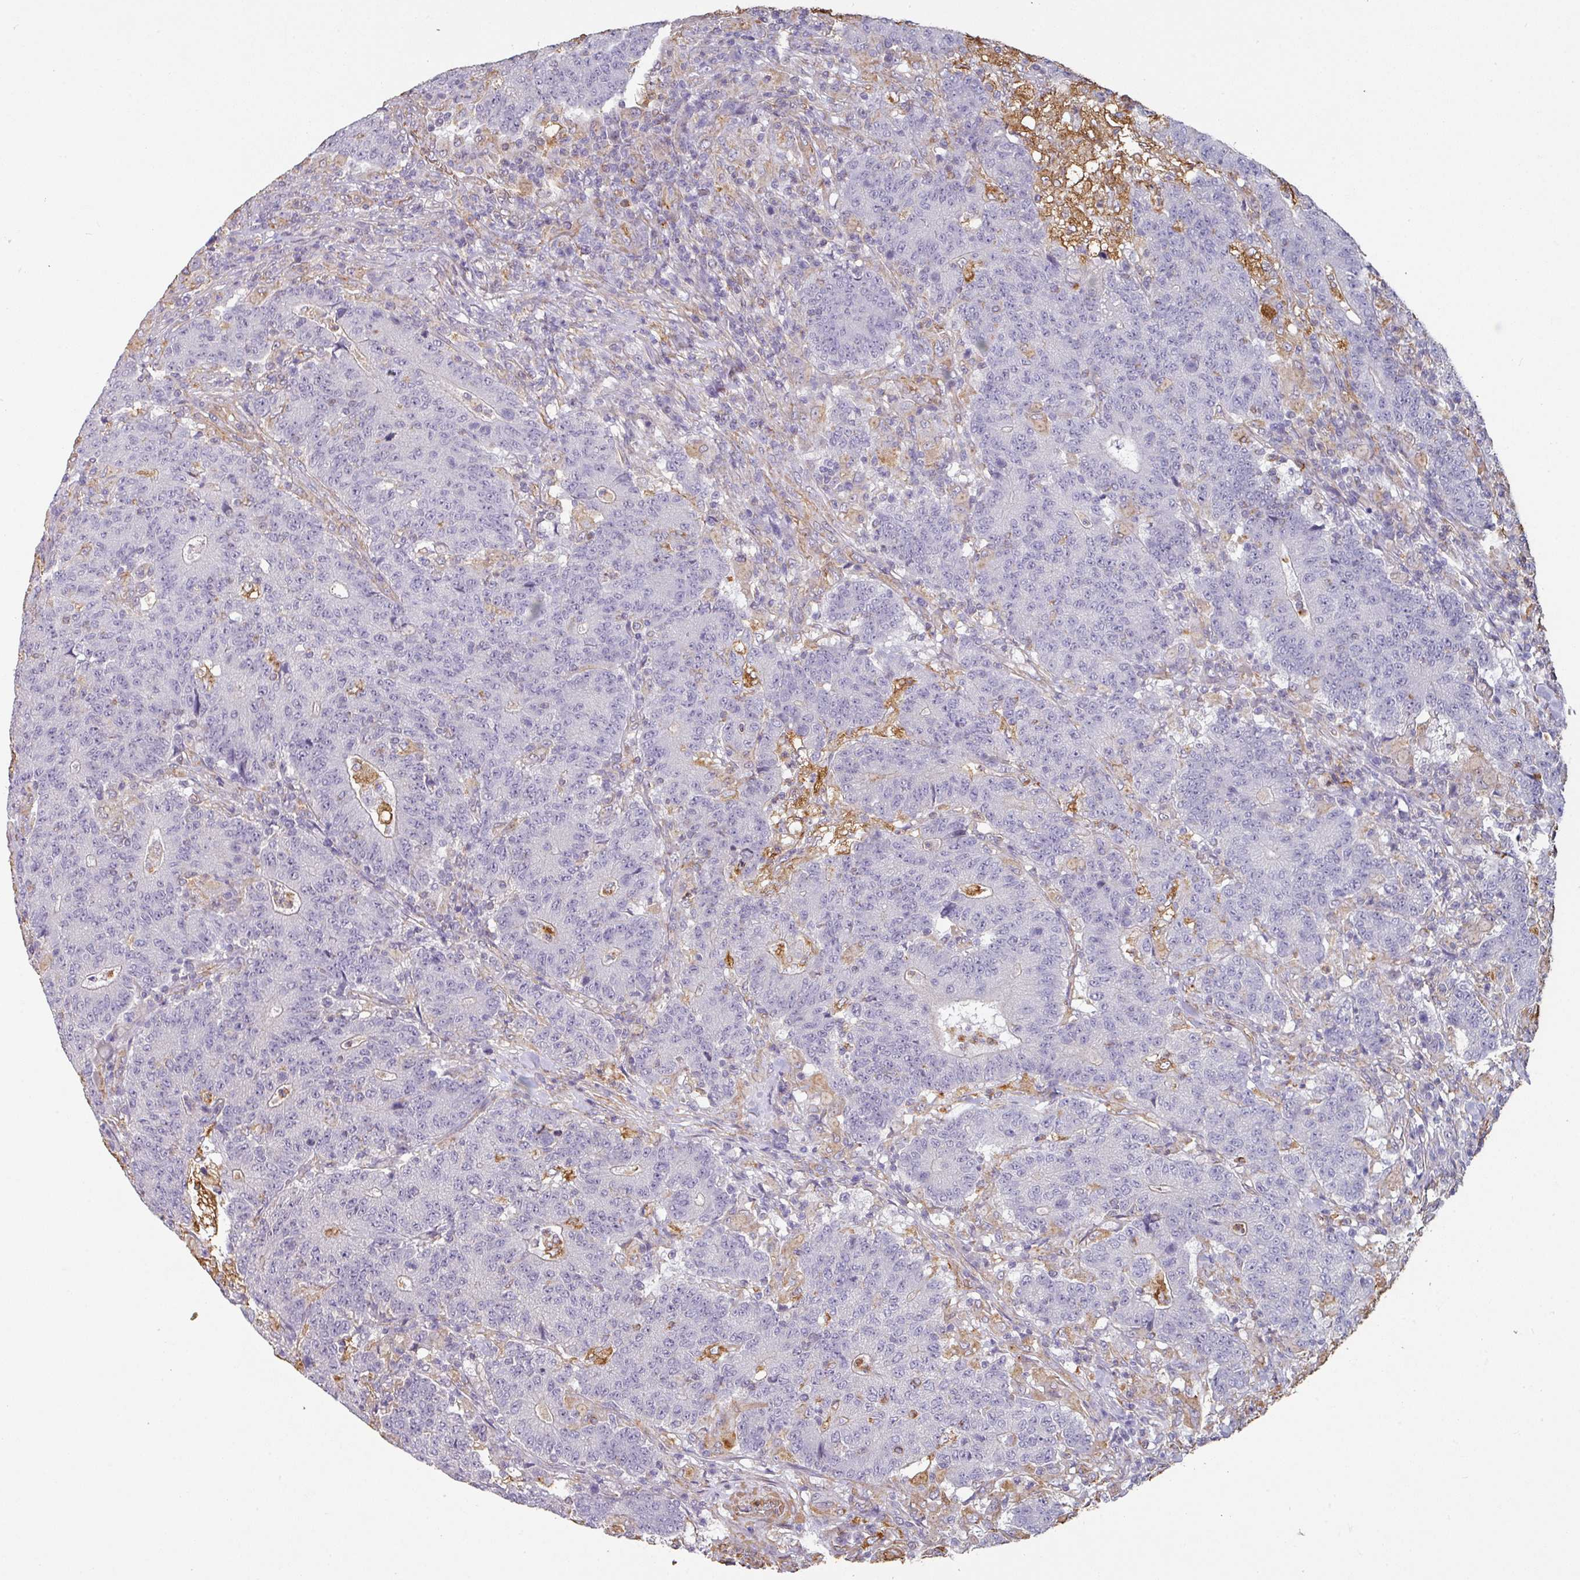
{"staining": {"intensity": "negative", "quantity": "none", "location": "none"}, "tissue": "colorectal cancer", "cell_type": "Tumor cells", "image_type": "cancer", "snomed": [{"axis": "morphology", "description": "Adenocarcinoma, NOS"}, {"axis": "topography", "description": "Colon"}], "caption": "Immunohistochemistry photomicrograph of neoplastic tissue: human colorectal cancer stained with DAB (3,3'-diaminobenzidine) displays no significant protein positivity in tumor cells.", "gene": "ZNF280C", "patient": {"sex": "female", "age": 75}}